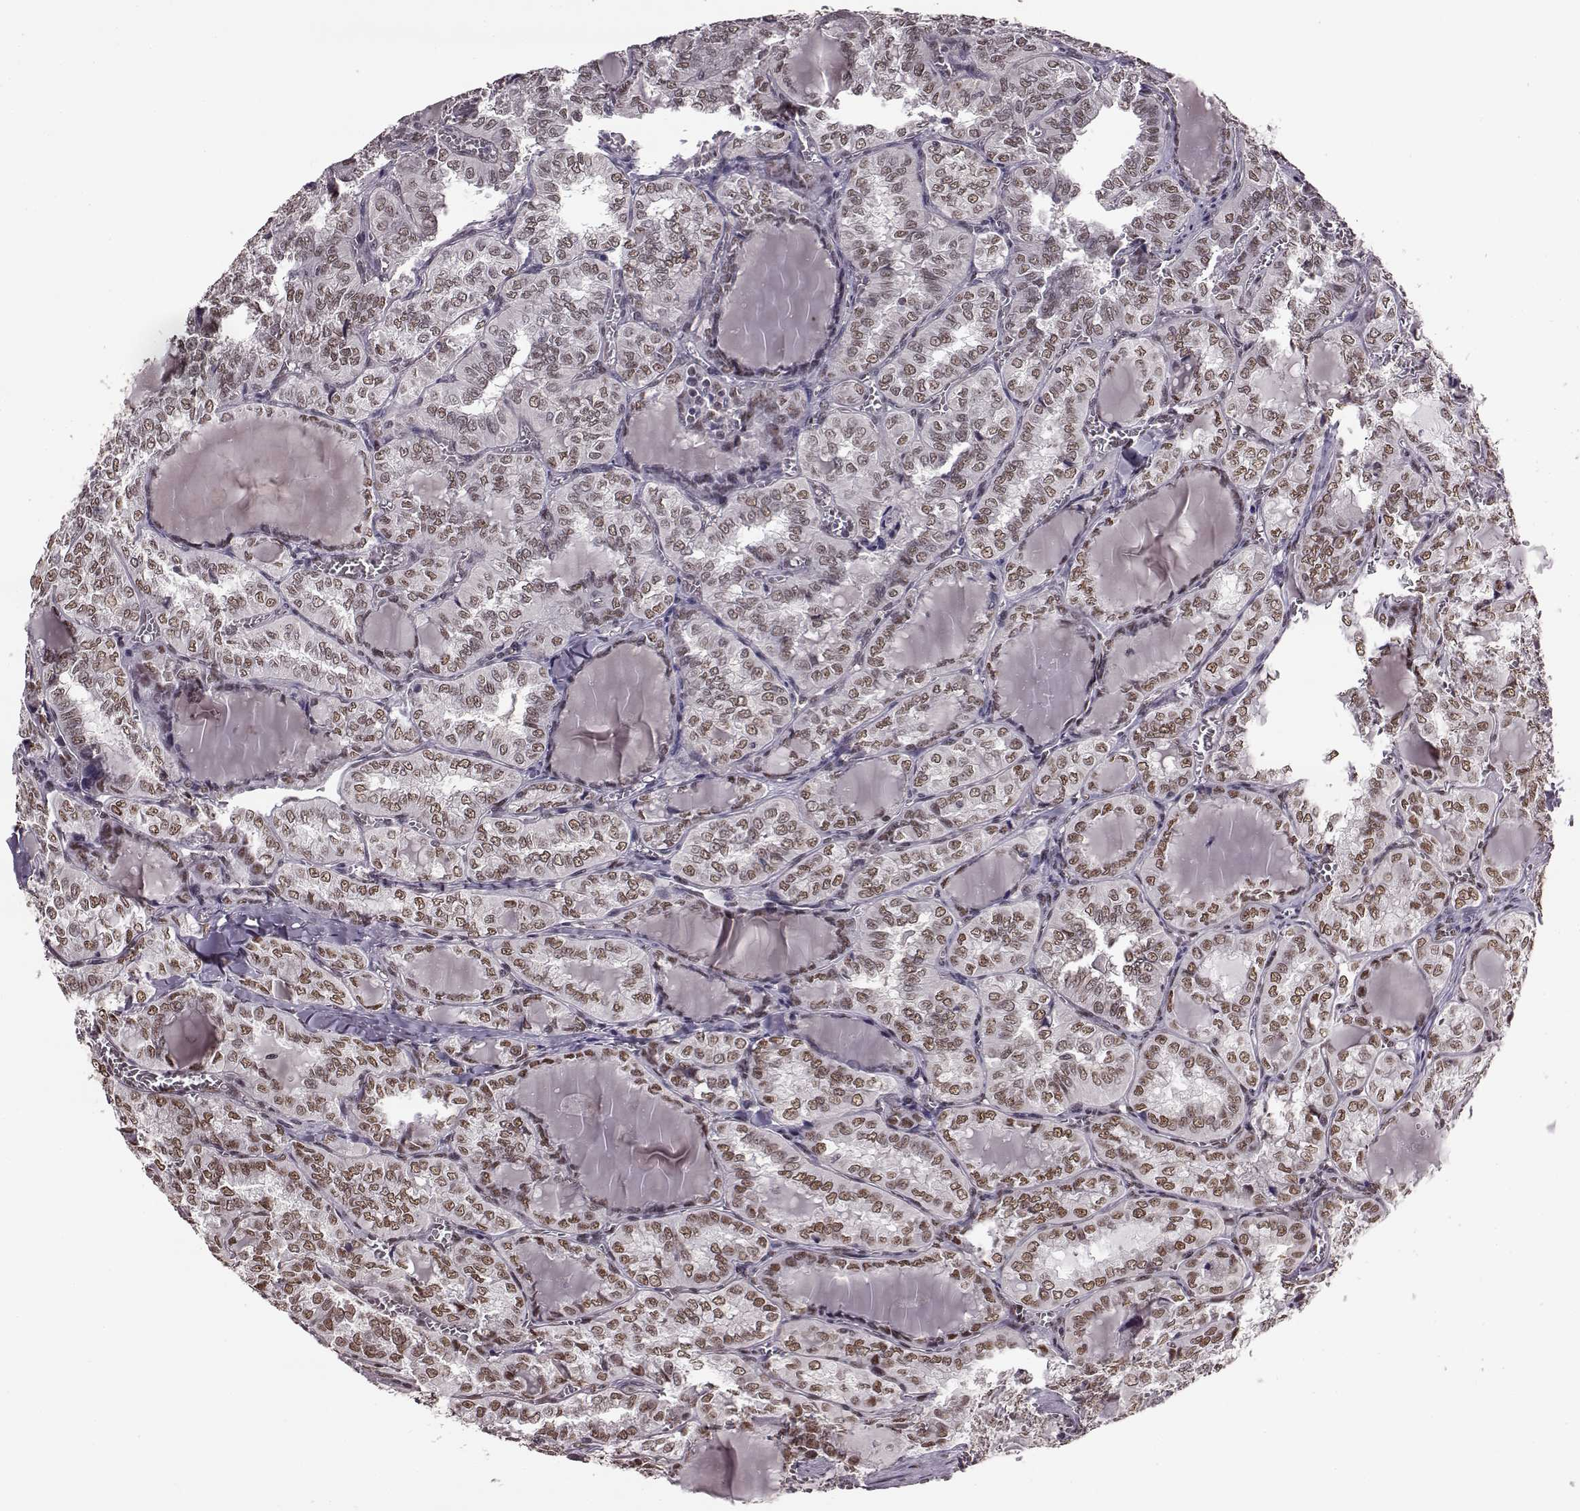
{"staining": {"intensity": "moderate", "quantity": ">75%", "location": "nuclear"}, "tissue": "thyroid cancer", "cell_type": "Tumor cells", "image_type": "cancer", "snomed": [{"axis": "morphology", "description": "Papillary adenocarcinoma, NOS"}, {"axis": "topography", "description": "Thyroid gland"}], "caption": "Brown immunohistochemical staining in papillary adenocarcinoma (thyroid) shows moderate nuclear positivity in approximately >75% of tumor cells.", "gene": "FTO", "patient": {"sex": "female", "age": 41}}